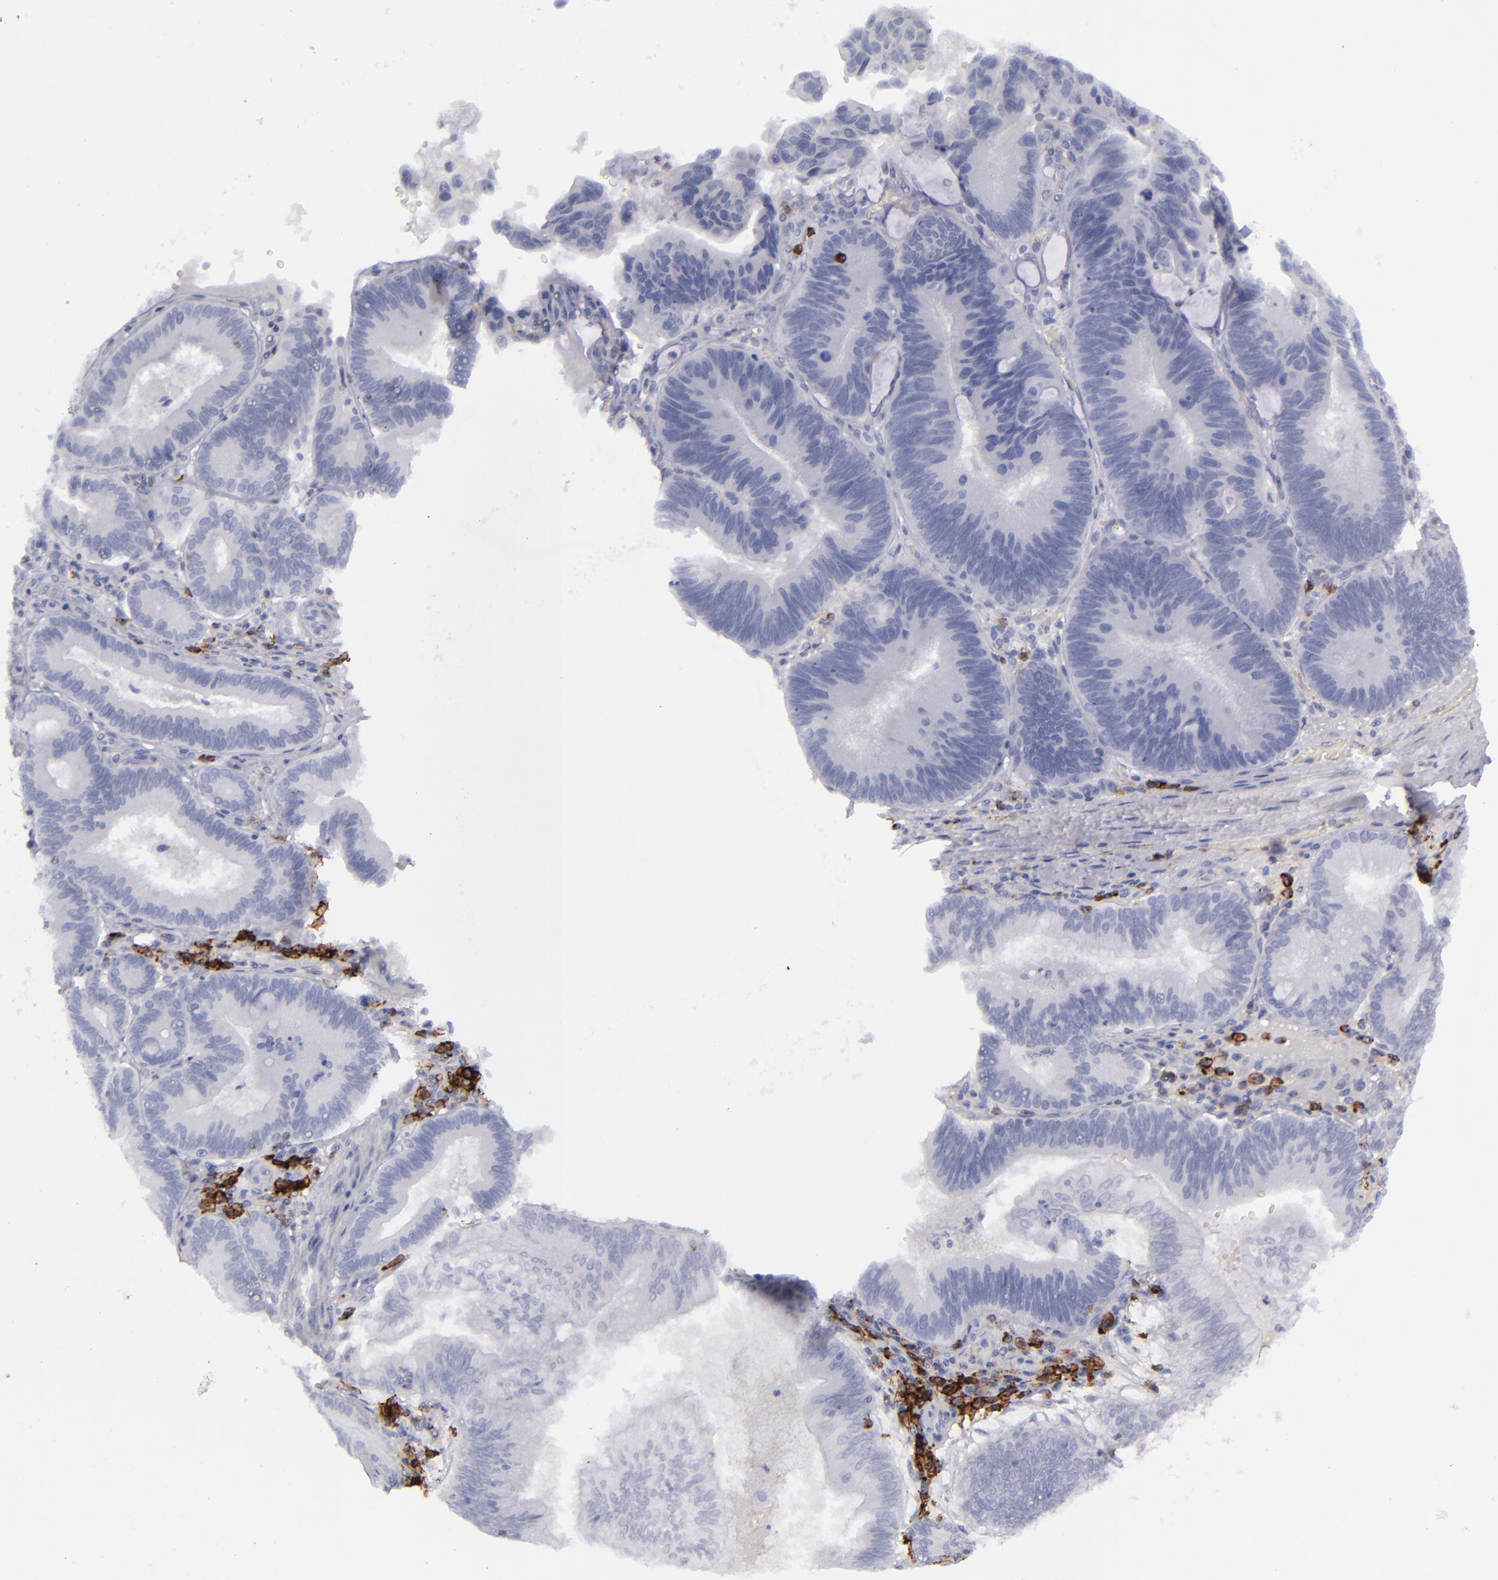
{"staining": {"intensity": "negative", "quantity": "none", "location": "none"}, "tissue": "pancreatic cancer", "cell_type": "Tumor cells", "image_type": "cancer", "snomed": [{"axis": "morphology", "description": "Adenocarcinoma, NOS"}, {"axis": "topography", "description": "Pancreas"}], "caption": "Immunohistochemistry micrograph of human pancreatic cancer (adenocarcinoma) stained for a protein (brown), which demonstrates no positivity in tumor cells.", "gene": "CD27", "patient": {"sex": "male", "age": 82}}